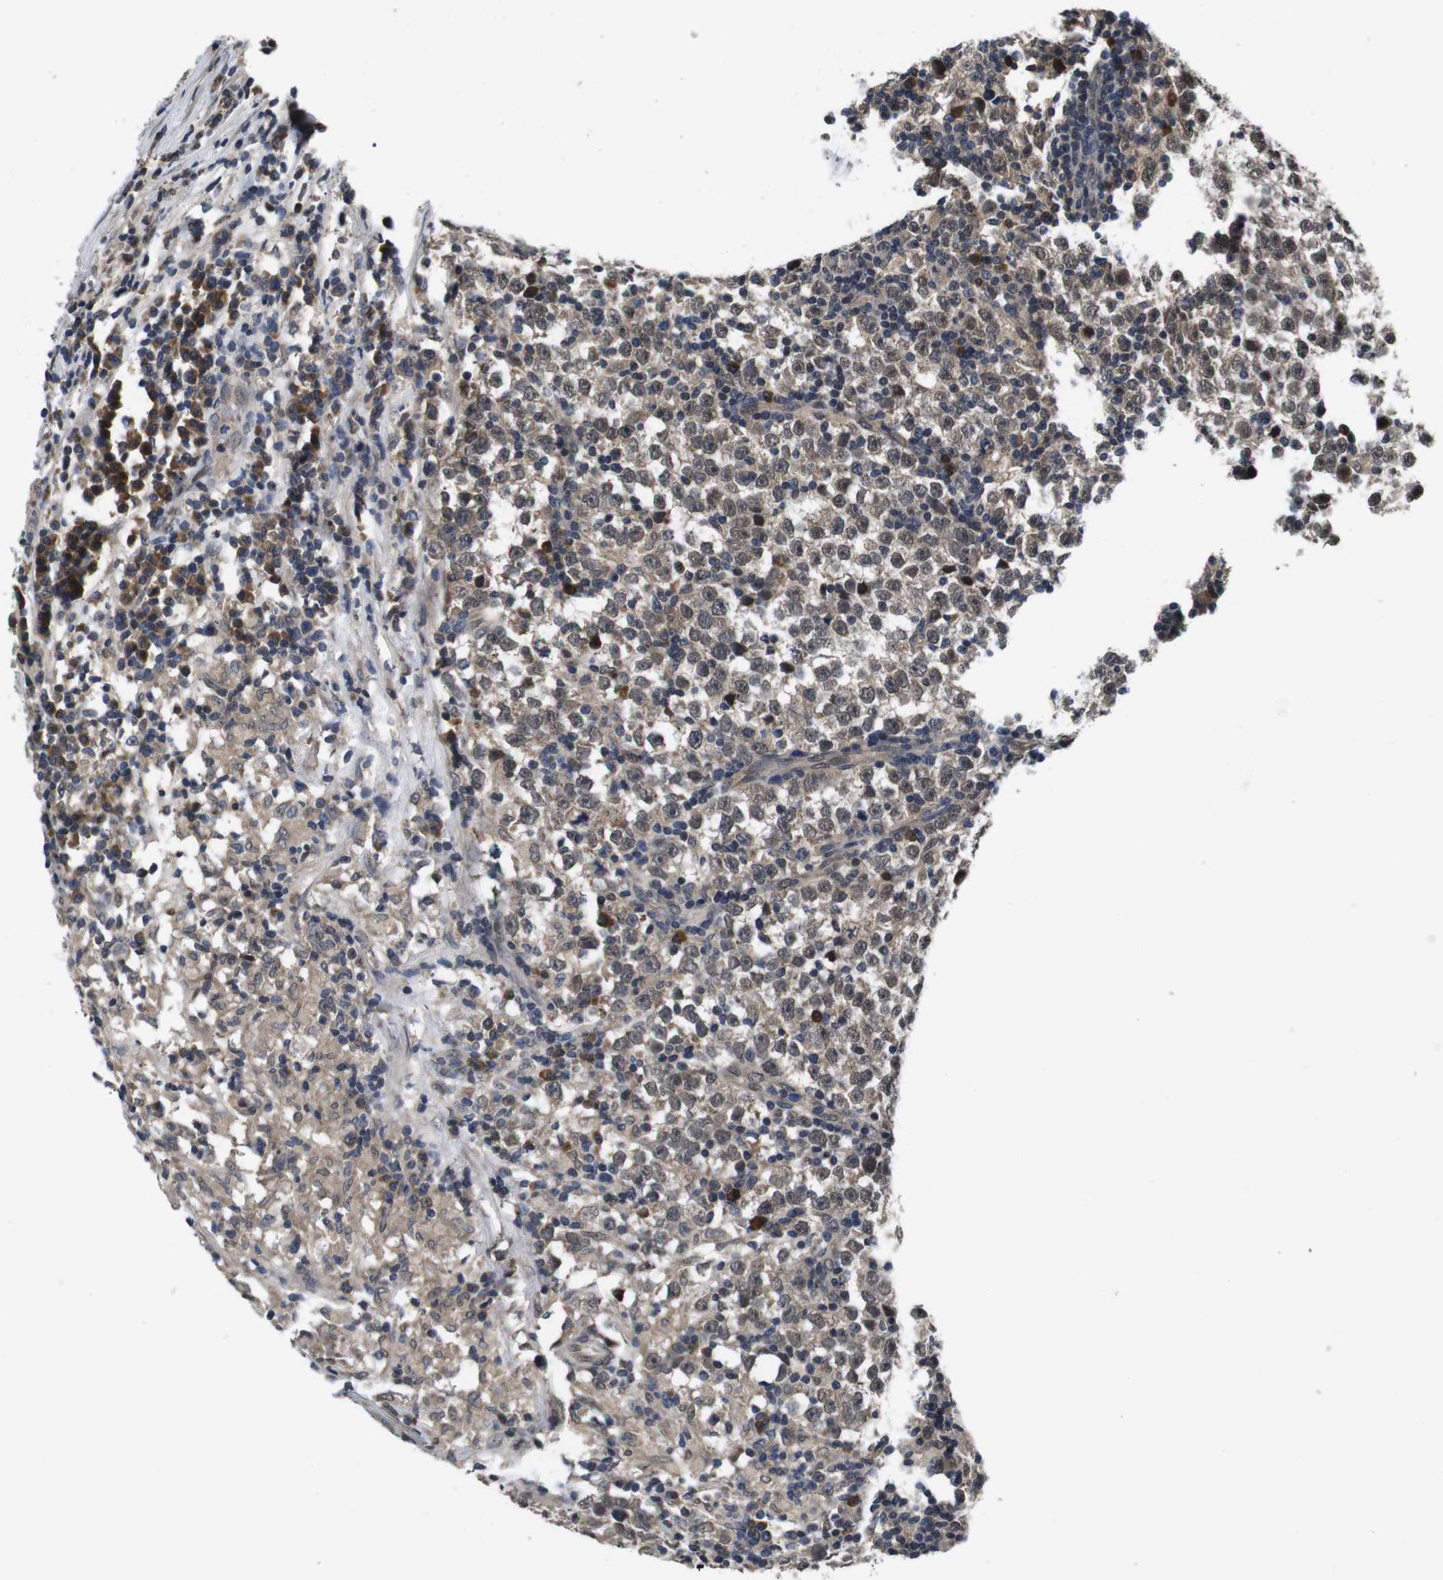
{"staining": {"intensity": "moderate", "quantity": ">75%", "location": "cytoplasmic/membranous,nuclear"}, "tissue": "testis cancer", "cell_type": "Tumor cells", "image_type": "cancer", "snomed": [{"axis": "morphology", "description": "Seminoma, NOS"}, {"axis": "topography", "description": "Testis"}], "caption": "The photomicrograph displays a brown stain indicating the presence of a protein in the cytoplasmic/membranous and nuclear of tumor cells in testis cancer.", "gene": "ZBTB46", "patient": {"sex": "male", "age": 43}}